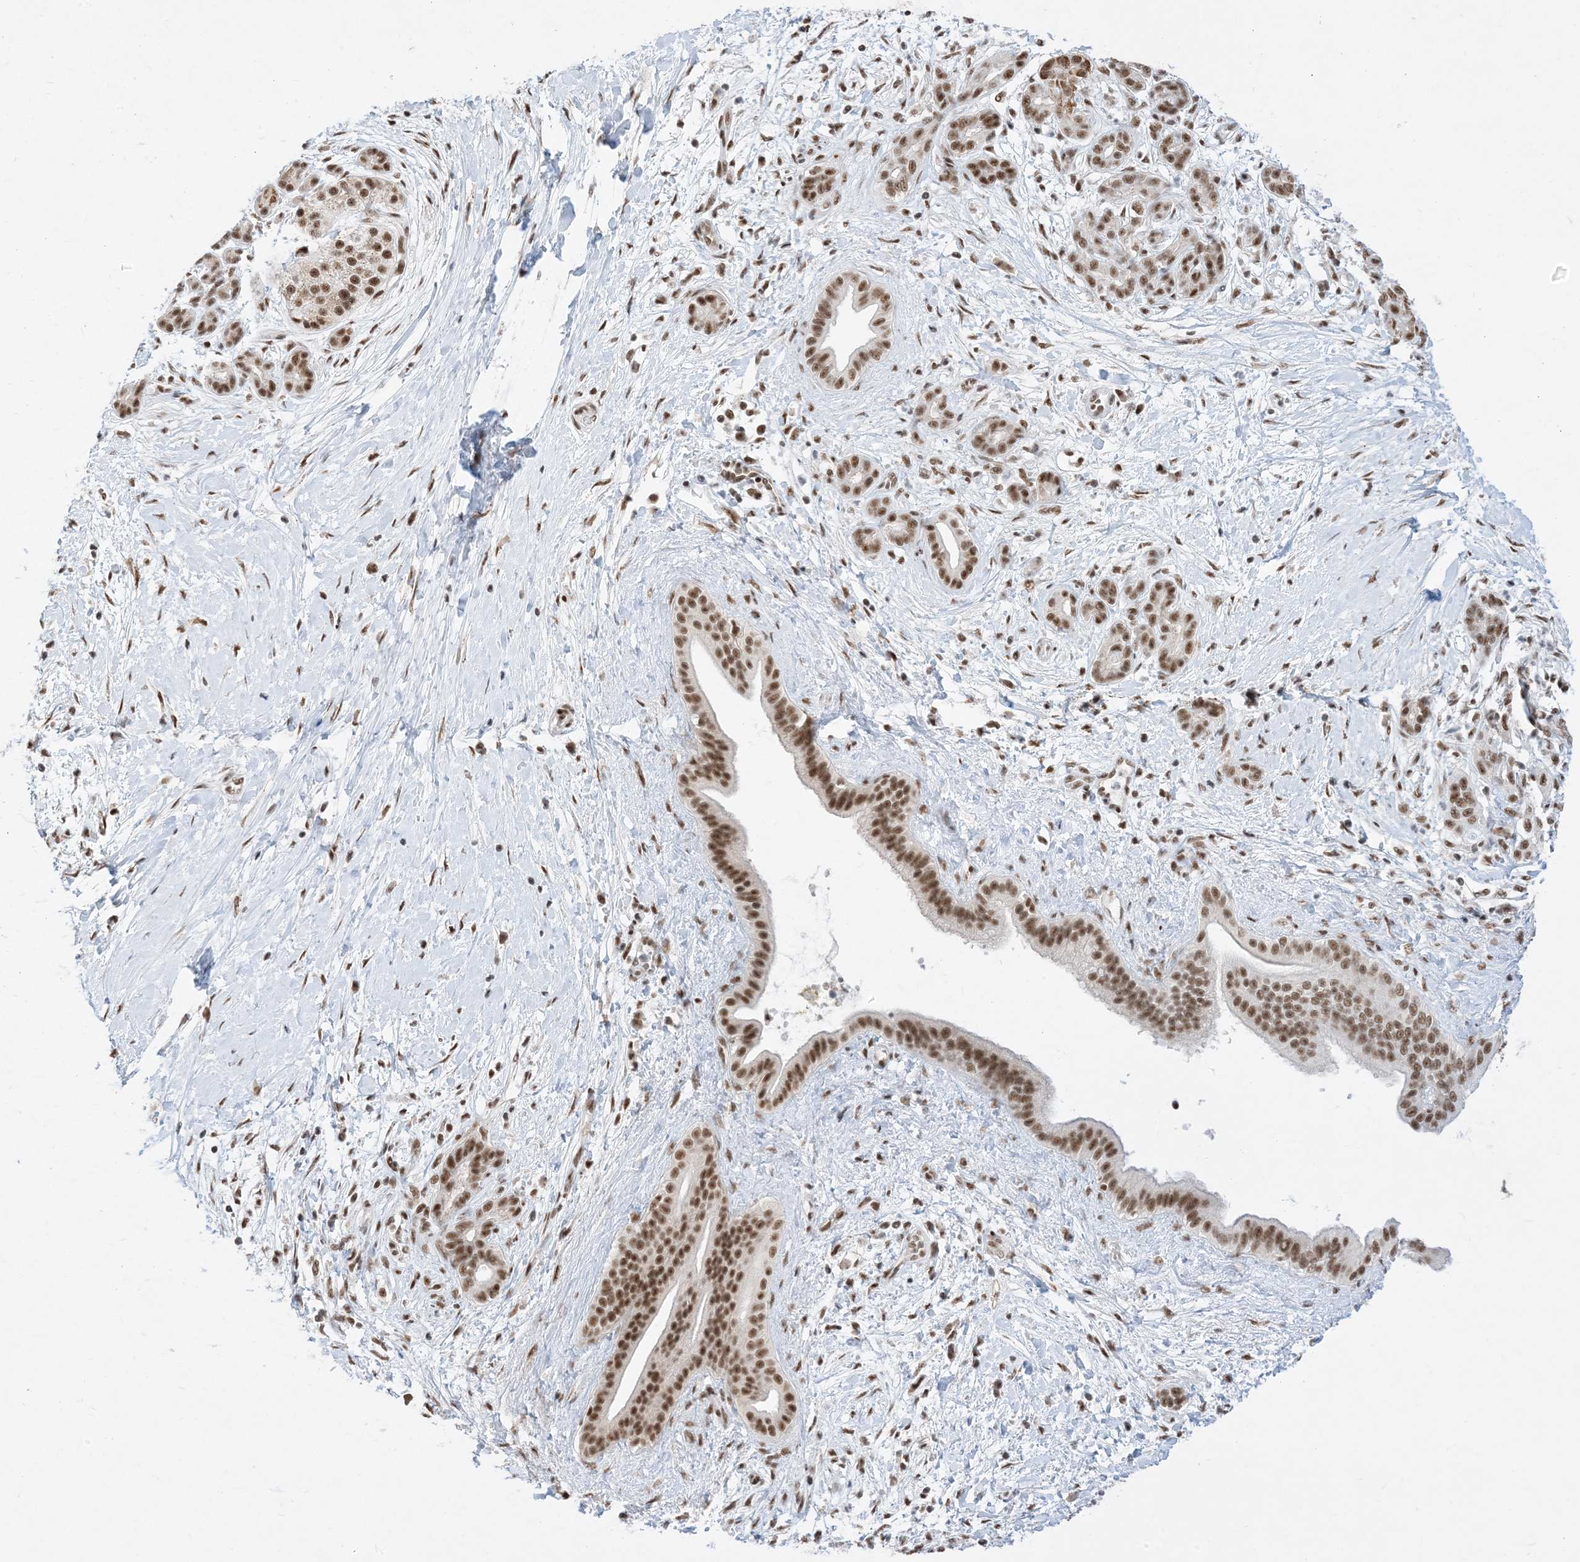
{"staining": {"intensity": "moderate", "quantity": ">75%", "location": "nuclear"}, "tissue": "pancreatic cancer", "cell_type": "Tumor cells", "image_type": "cancer", "snomed": [{"axis": "morphology", "description": "Adenocarcinoma, NOS"}, {"axis": "topography", "description": "Pancreas"}], "caption": "Immunohistochemistry staining of pancreatic cancer (adenocarcinoma), which exhibits medium levels of moderate nuclear expression in about >75% of tumor cells indicating moderate nuclear protein staining. The staining was performed using DAB (3,3'-diaminobenzidine) (brown) for protein detection and nuclei were counterstained in hematoxylin (blue).", "gene": "SF3A3", "patient": {"sex": "male", "age": 58}}